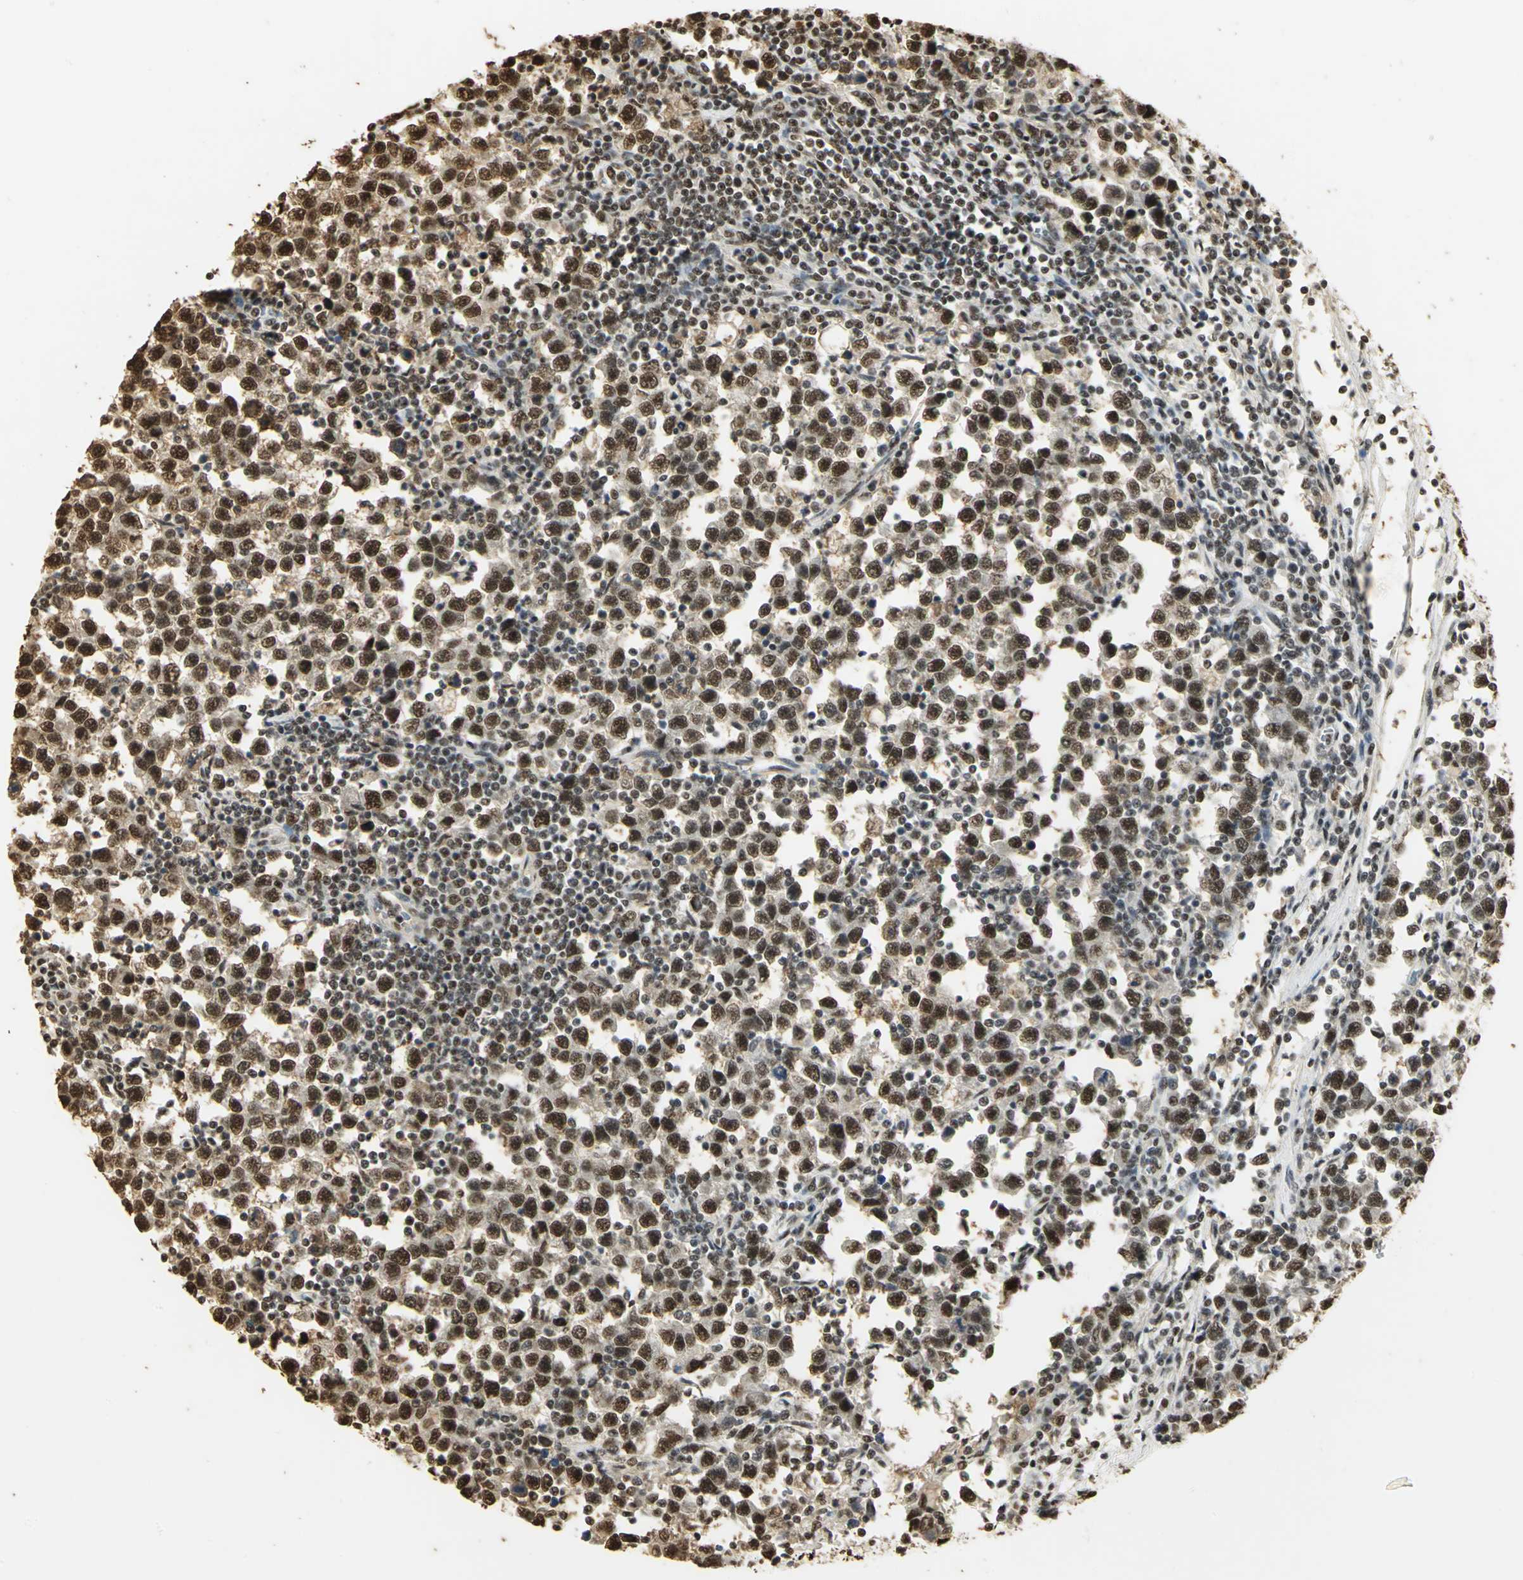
{"staining": {"intensity": "strong", "quantity": ">75%", "location": "cytoplasmic/membranous,nuclear"}, "tissue": "testis cancer", "cell_type": "Tumor cells", "image_type": "cancer", "snomed": [{"axis": "morphology", "description": "Seminoma, NOS"}, {"axis": "topography", "description": "Testis"}], "caption": "Immunohistochemistry (IHC) of testis cancer shows high levels of strong cytoplasmic/membranous and nuclear expression in approximately >75% of tumor cells.", "gene": "SET", "patient": {"sex": "male", "age": 43}}